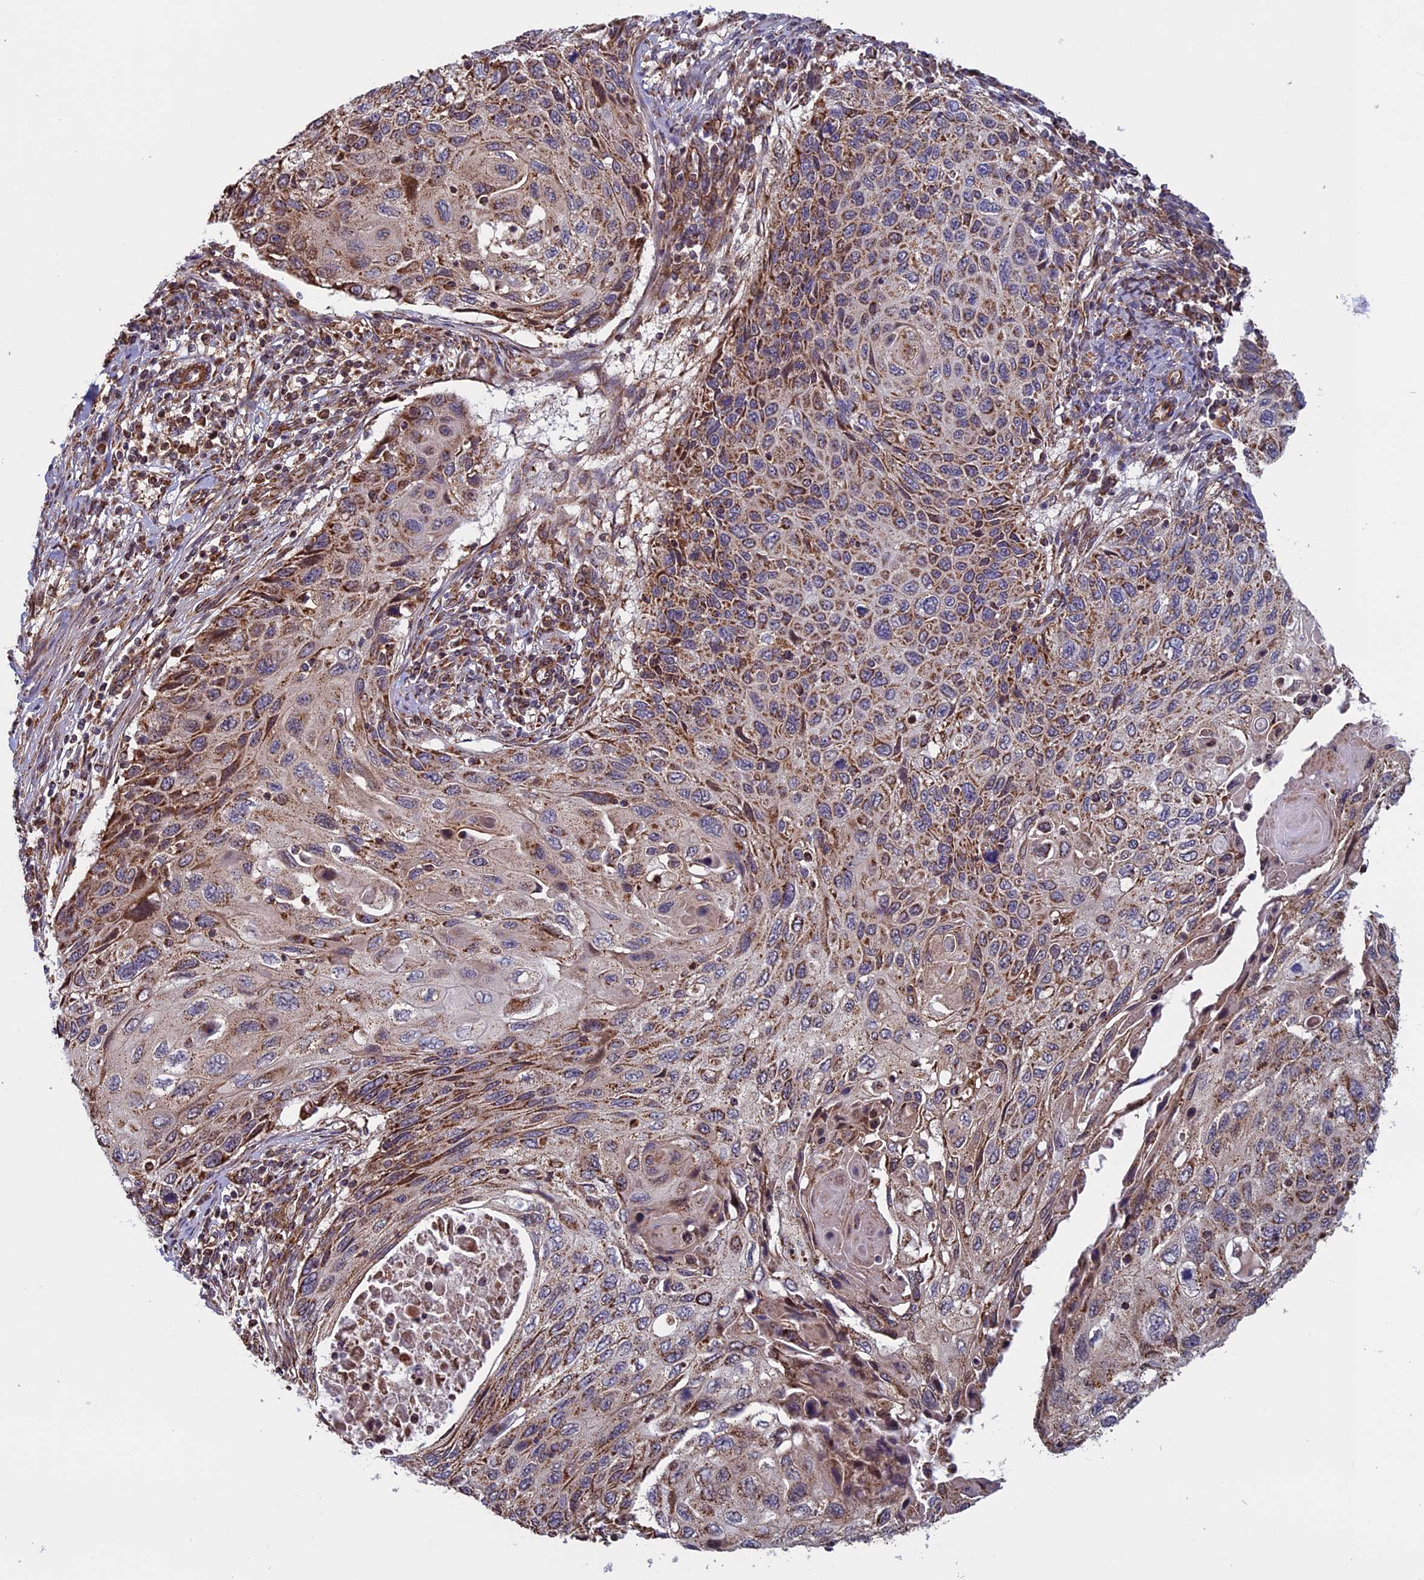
{"staining": {"intensity": "moderate", "quantity": ">75%", "location": "cytoplasmic/membranous"}, "tissue": "cervical cancer", "cell_type": "Tumor cells", "image_type": "cancer", "snomed": [{"axis": "morphology", "description": "Squamous cell carcinoma, NOS"}, {"axis": "topography", "description": "Cervix"}], "caption": "Immunohistochemistry (DAB (3,3'-diaminobenzidine)) staining of squamous cell carcinoma (cervical) demonstrates moderate cytoplasmic/membranous protein positivity in about >75% of tumor cells.", "gene": "CCDC8", "patient": {"sex": "female", "age": 70}}